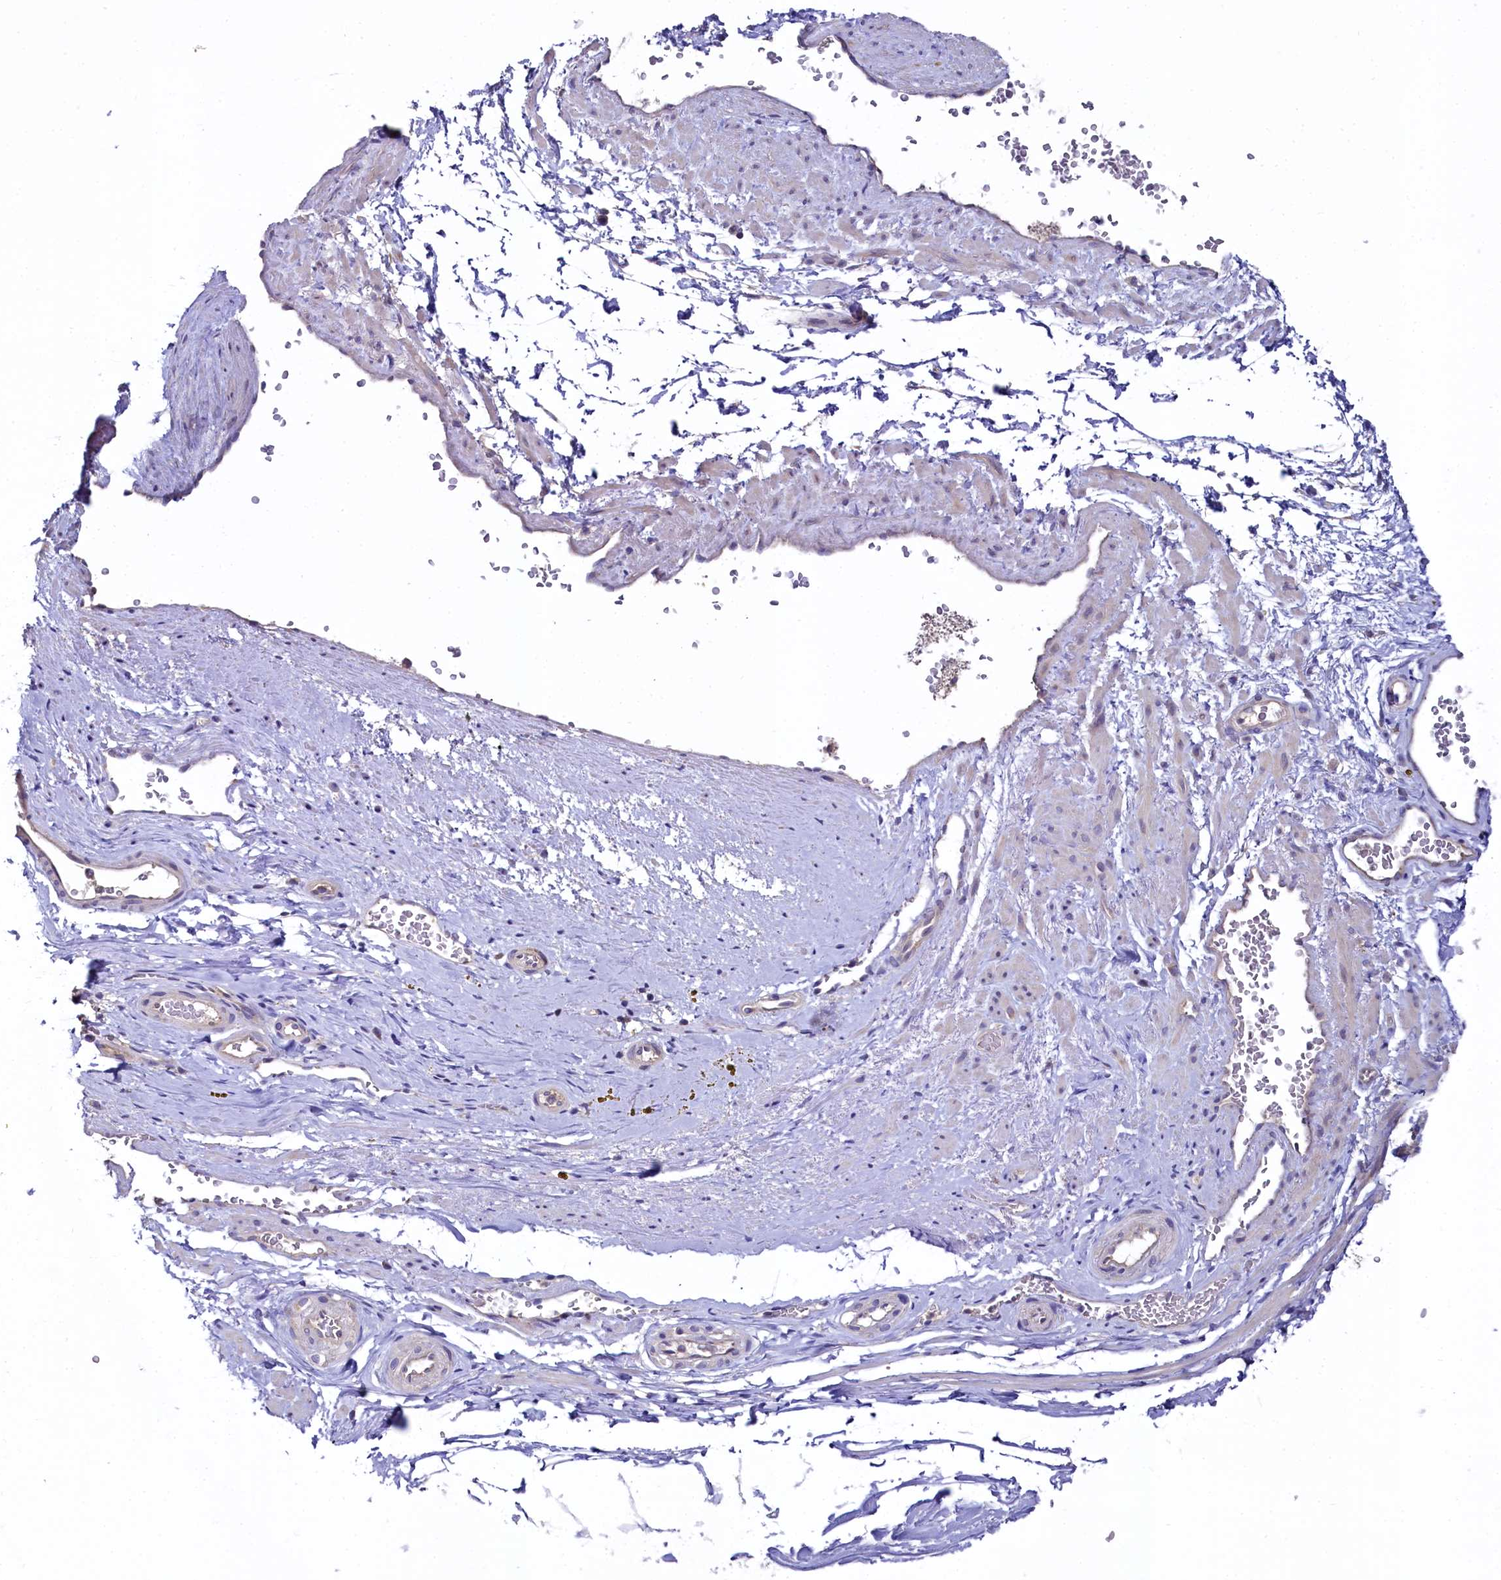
{"staining": {"intensity": "negative", "quantity": "none", "location": "none"}, "tissue": "adipose tissue", "cell_type": "Adipocytes", "image_type": "normal", "snomed": [{"axis": "morphology", "description": "Normal tissue, NOS"}, {"axis": "morphology", "description": "Adenocarcinoma, Low grade"}, {"axis": "topography", "description": "Prostate"}, {"axis": "topography", "description": "Peripheral nerve tissue"}], "caption": "High magnification brightfield microscopy of benign adipose tissue stained with DAB (3,3'-diaminobenzidine) (brown) and counterstained with hematoxylin (blue): adipocytes show no significant expression. (Brightfield microscopy of DAB immunohistochemistry (IHC) at high magnification).", "gene": "MRPL57", "patient": {"sex": "male", "age": 63}}